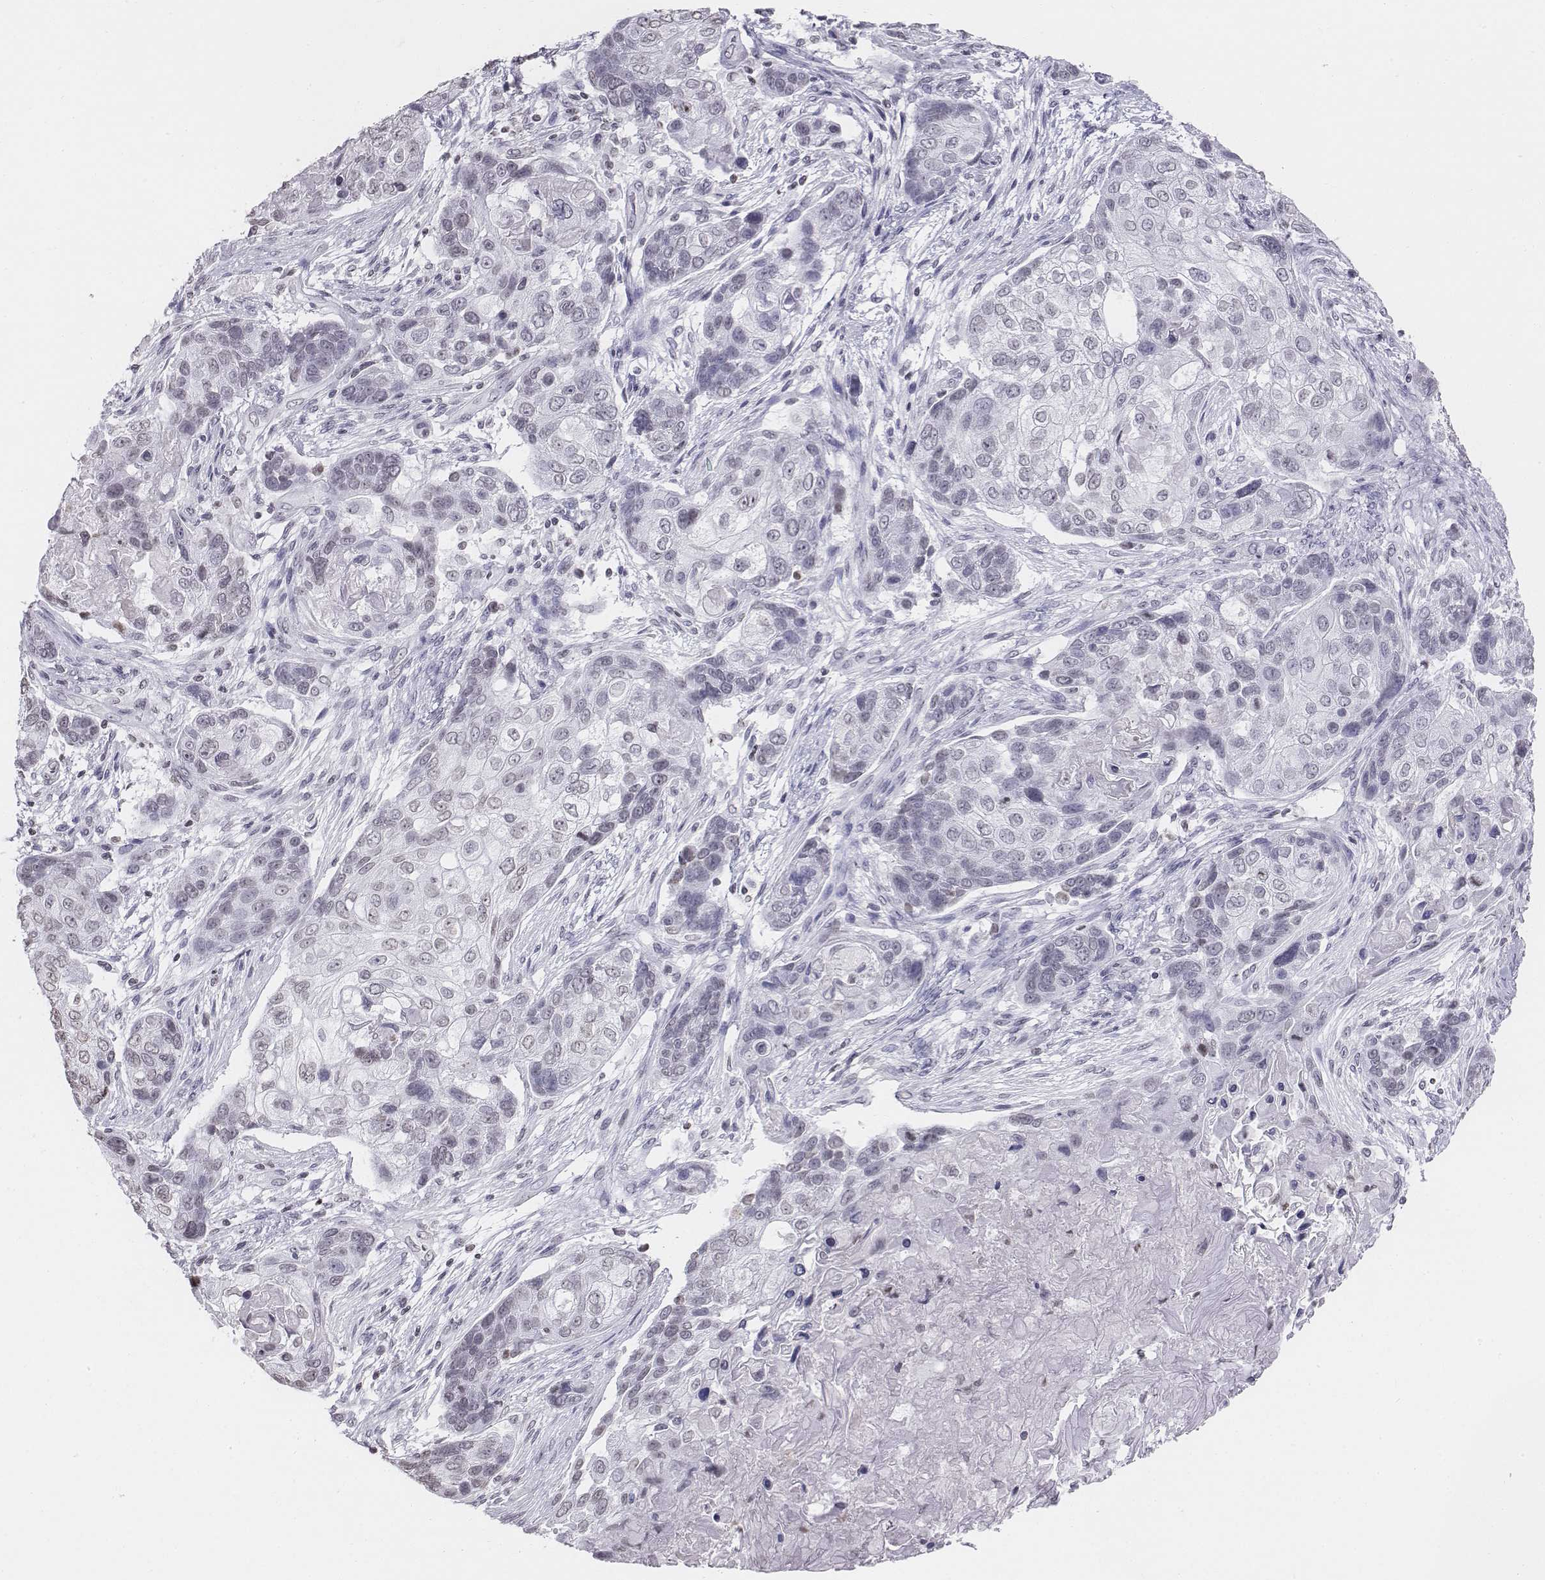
{"staining": {"intensity": "negative", "quantity": "none", "location": "none"}, "tissue": "lung cancer", "cell_type": "Tumor cells", "image_type": "cancer", "snomed": [{"axis": "morphology", "description": "Squamous cell carcinoma, NOS"}, {"axis": "topography", "description": "Lung"}], "caption": "Immunohistochemistry (IHC) image of neoplastic tissue: human lung cancer (squamous cell carcinoma) stained with DAB (3,3'-diaminobenzidine) demonstrates no significant protein expression in tumor cells. (DAB immunohistochemistry, high magnification).", "gene": "BARHL1", "patient": {"sex": "male", "age": 69}}